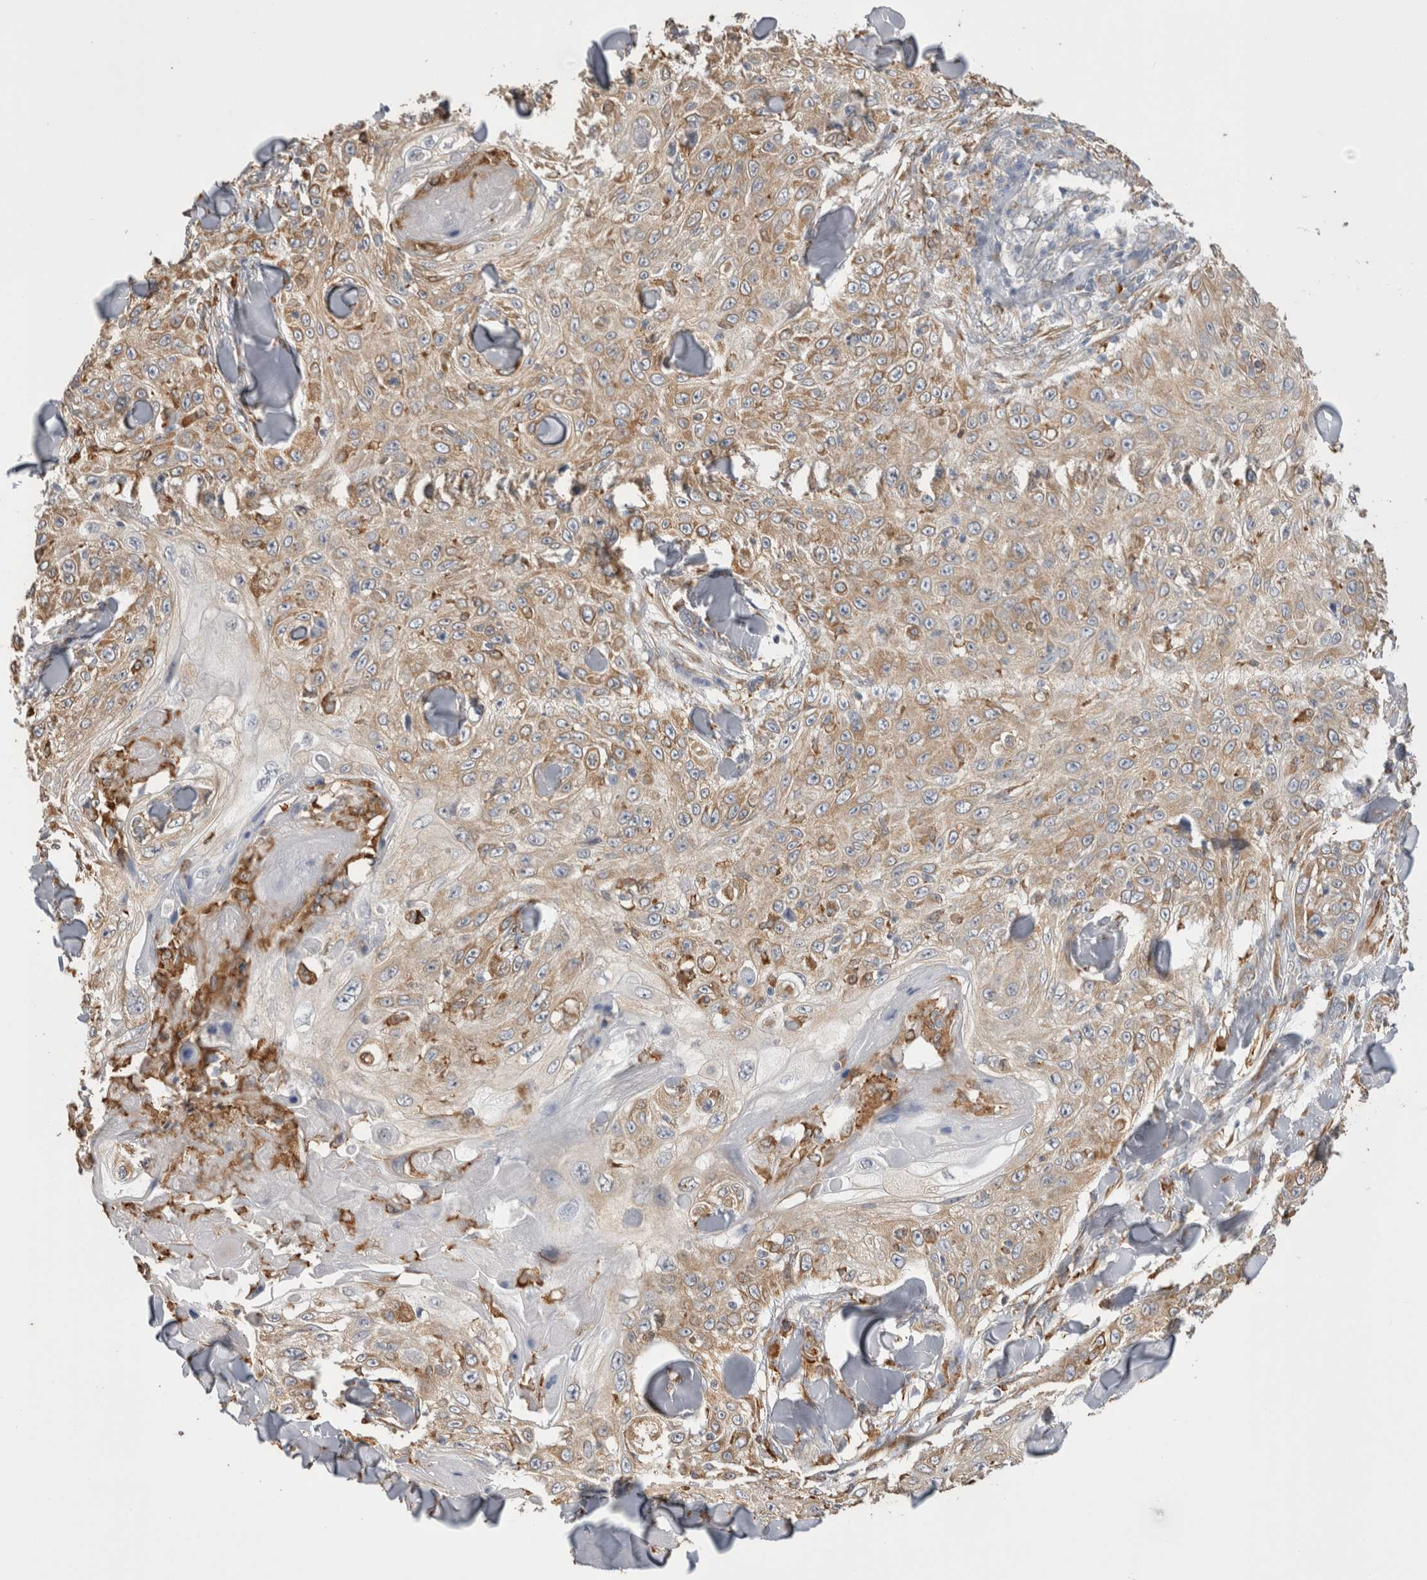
{"staining": {"intensity": "moderate", "quantity": ">75%", "location": "cytoplasmic/membranous"}, "tissue": "skin cancer", "cell_type": "Tumor cells", "image_type": "cancer", "snomed": [{"axis": "morphology", "description": "Squamous cell carcinoma, NOS"}, {"axis": "topography", "description": "Skin"}], "caption": "Moderate cytoplasmic/membranous staining for a protein is seen in approximately >75% of tumor cells of skin cancer (squamous cell carcinoma) using IHC.", "gene": "LRPAP1", "patient": {"sex": "male", "age": 86}}